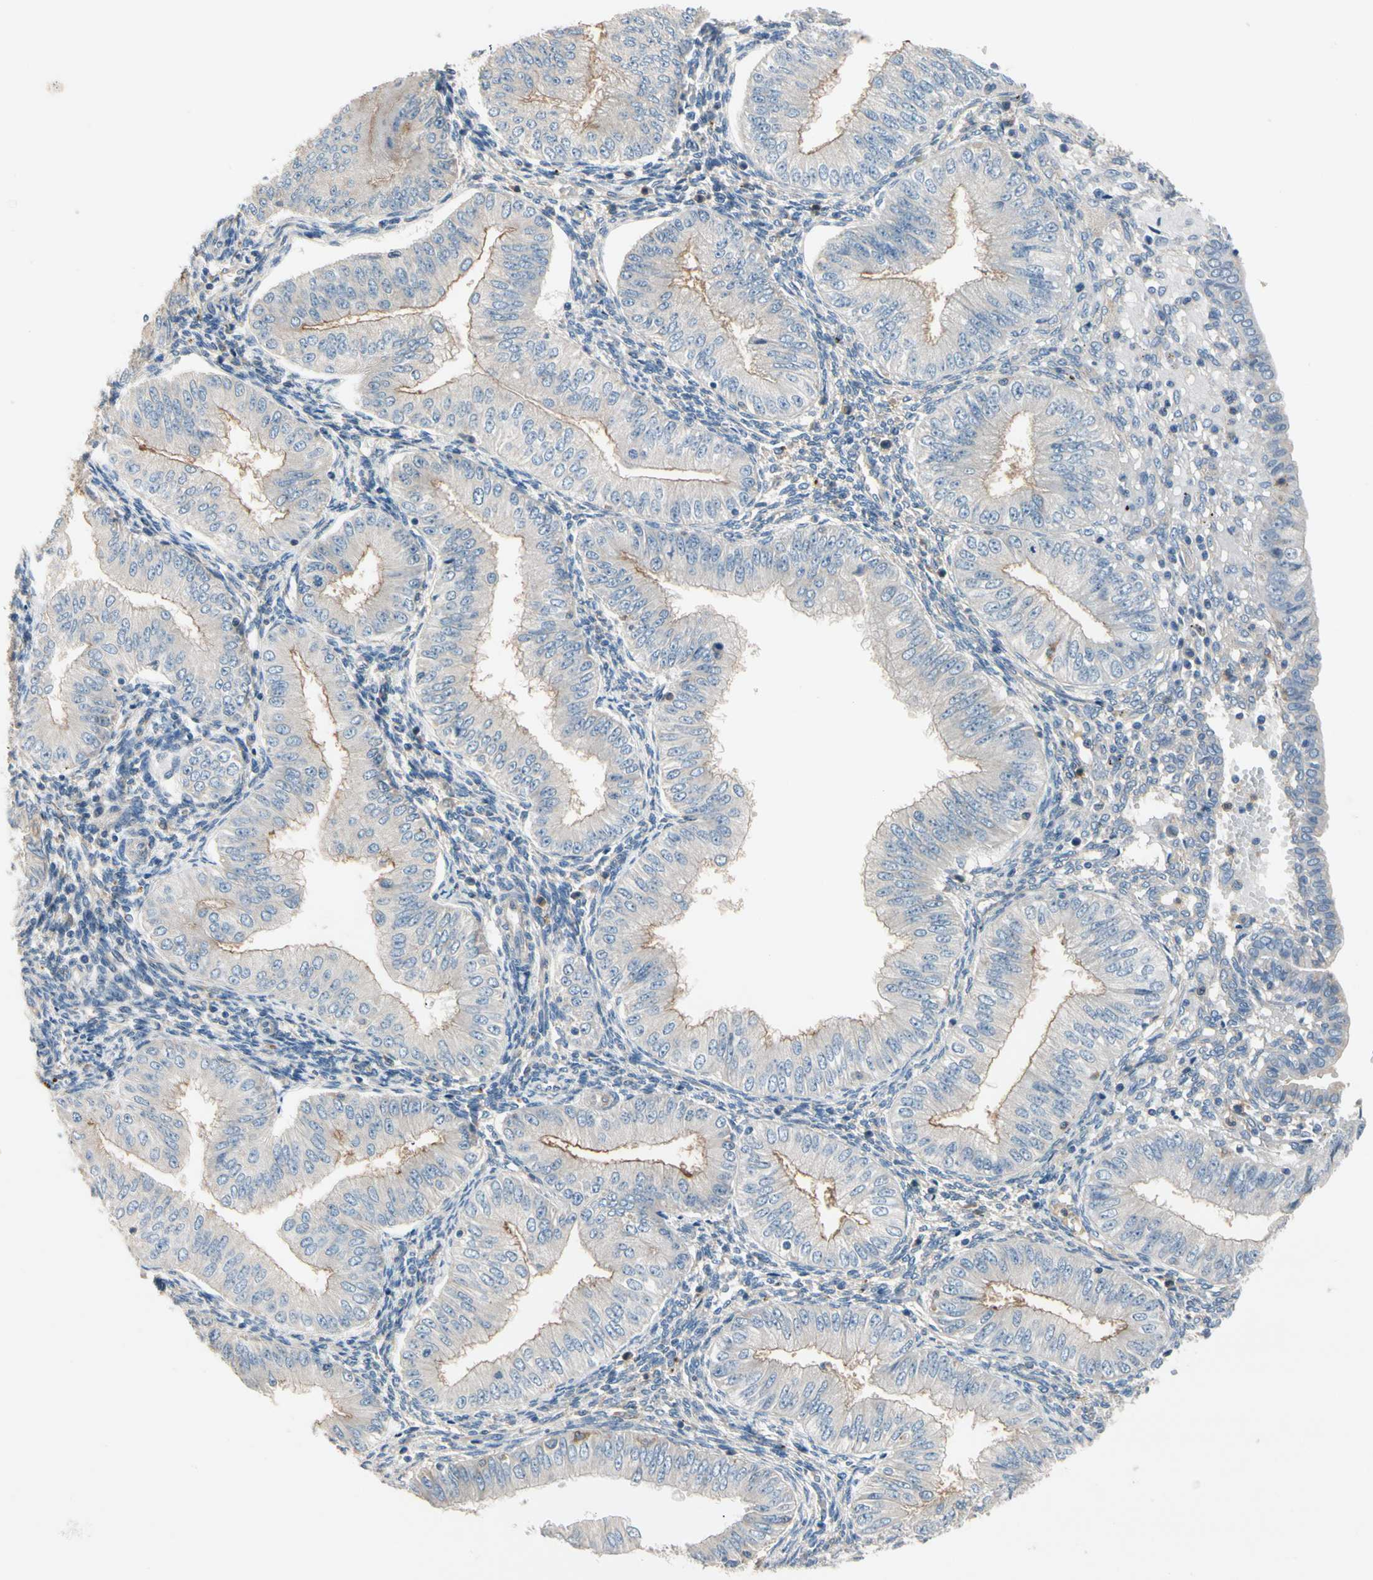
{"staining": {"intensity": "weak", "quantity": "25%-75%", "location": "cytoplasmic/membranous"}, "tissue": "endometrial cancer", "cell_type": "Tumor cells", "image_type": "cancer", "snomed": [{"axis": "morphology", "description": "Normal tissue, NOS"}, {"axis": "morphology", "description": "Adenocarcinoma, NOS"}, {"axis": "topography", "description": "Endometrium"}], "caption": "An image of human endometrial cancer stained for a protein exhibits weak cytoplasmic/membranous brown staining in tumor cells. (DAB IHC, brown staining for protein, blue staining for nuclei).", "gene": "SIGLEC5", "patient": {"sex": "female", "age": 53}}